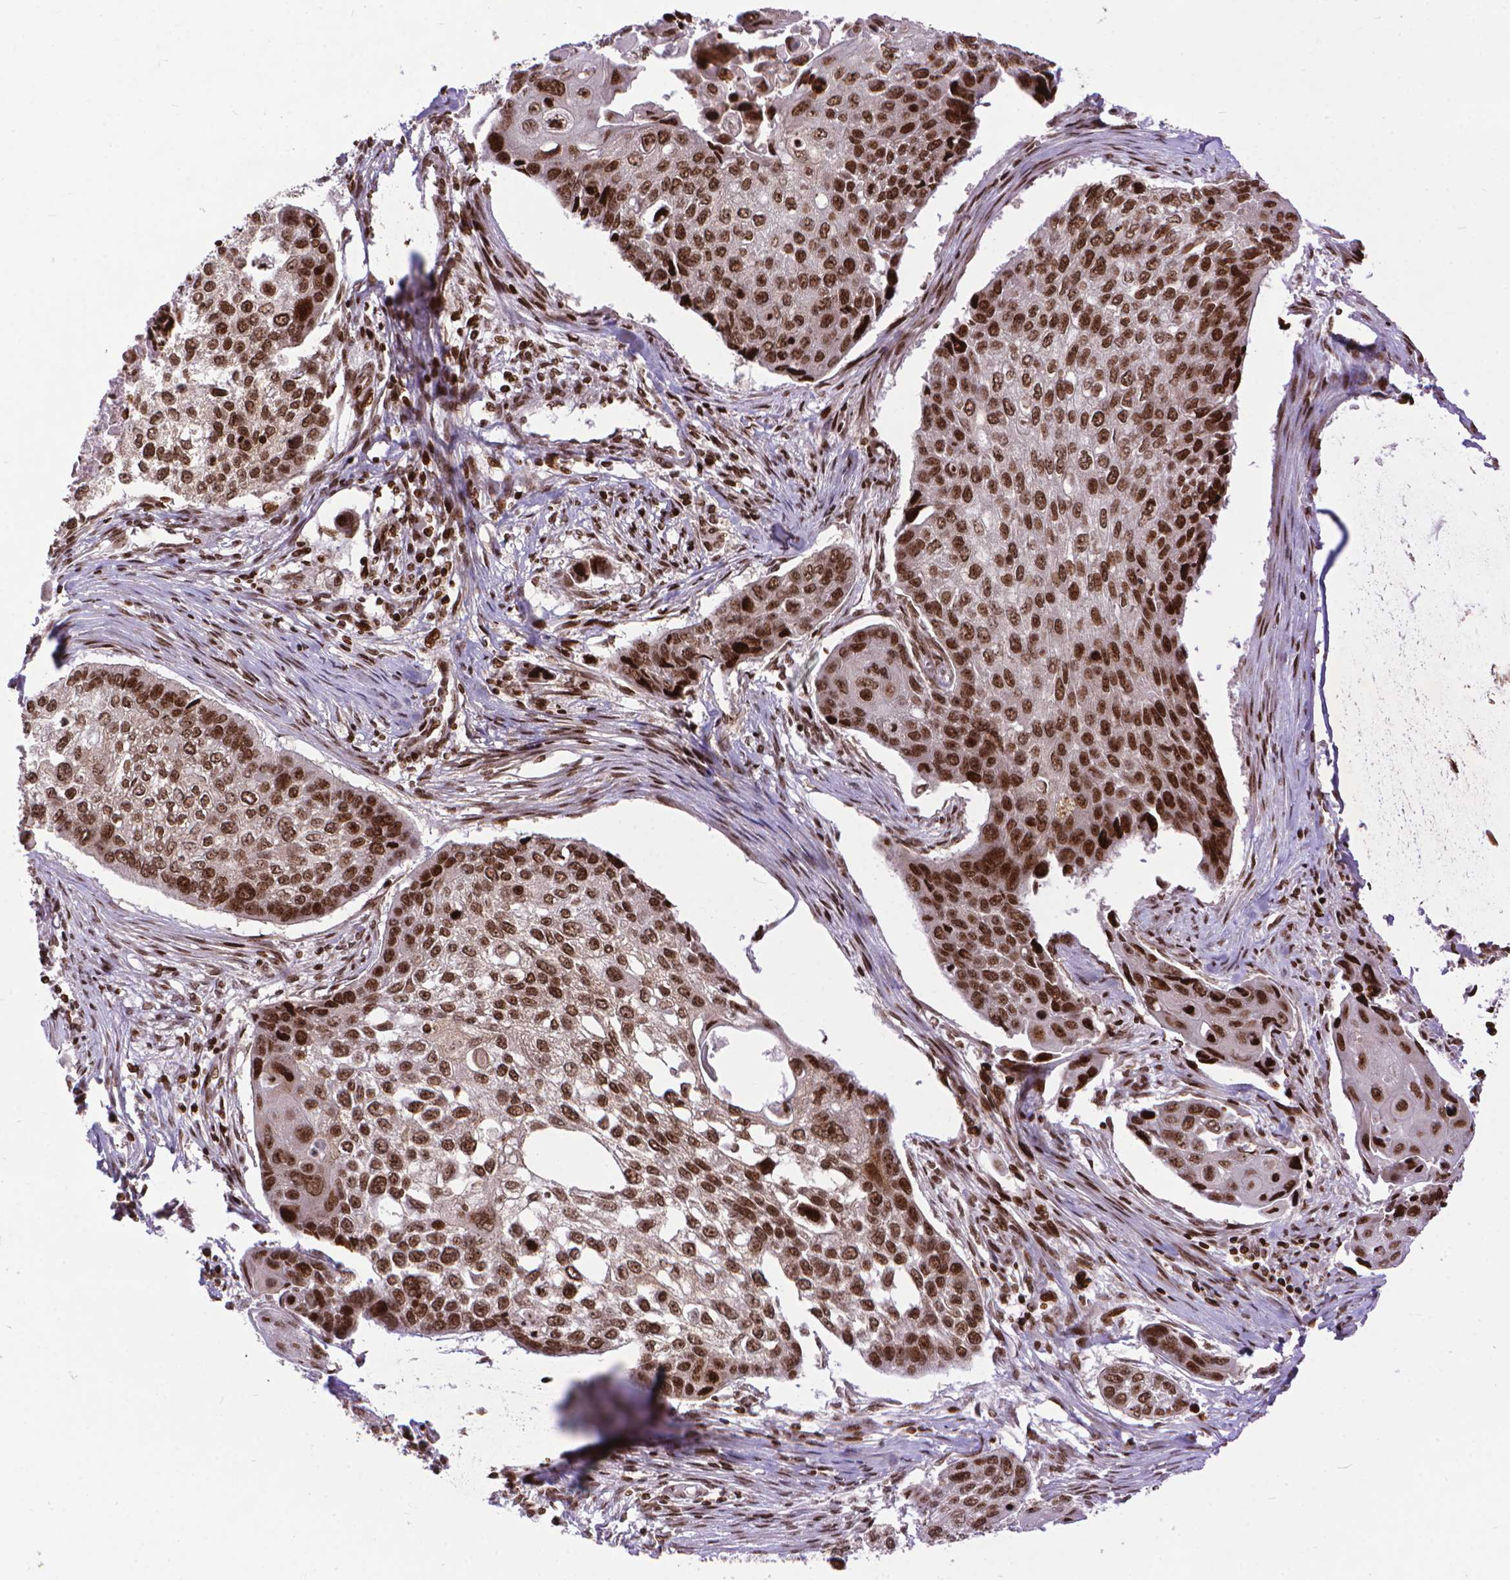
{"staining": {"intensity": "strong", "quantity": ">75%", "location": "nuclear"}, "tissue": "lung cancer", "cell_type": "Tumor cells", "image_type": "cancer", "snomed": [{"axis": "morphology", "description": "Squamous cell carcinoma, NOS"}, {"axis": "morphology", "description": "Squamous cell carcinoma, metastatic, NOS"}, {"axis": "topography", "description": "Lung"}], "caption": "DAB immunohistochemical staining of lung metastatic squamous cell carcinoma exhibits strong nuclear protein staining in approximately >75% of tumor cells.", "gene": "AMER1", "patient": {"sex": "male", "age": 63}}